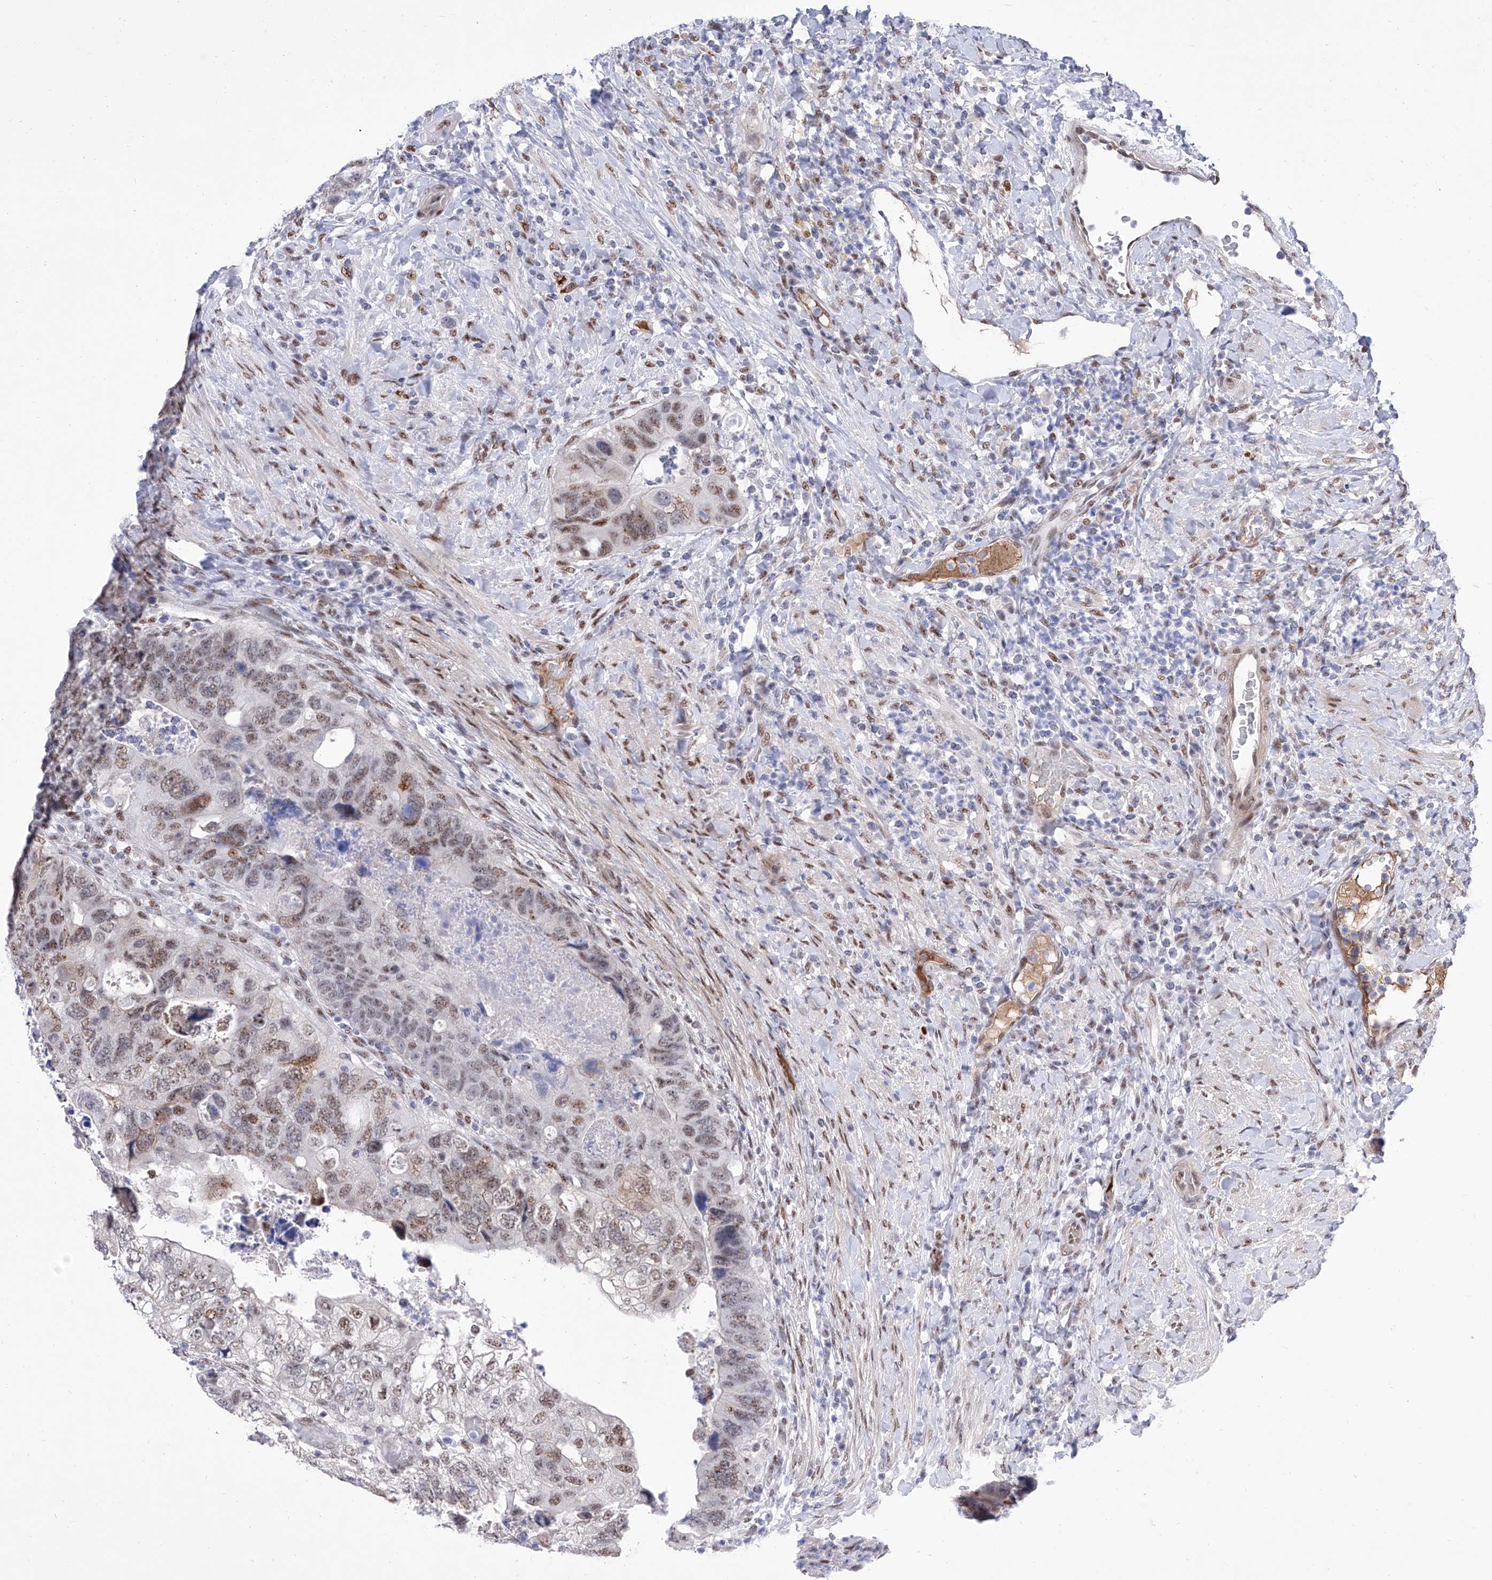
{"staining": {"intensity": "moderate", "quantity": "25%-75%", "location": "nuclear"}, "tissue": "colorectal cancer", "cell_type": "Tumor cells", "image_type": "cancer", "snomed": [{"axis": "morphology", "description": "Adenocarcinoma, NOS"}, {"axis": "topography", "description": "Rectum"}], "caption": "IHC image of neoplastic tissue: colorectal cancer (adenocarcinoma) stained using IHC reveals medium levels of moderate protein expression localized specifically in the nuclear of tumor cells, appearing as a nuclear brown color.", "gene": "ATN1", "patient": {"sex": "male", "age": 59}}